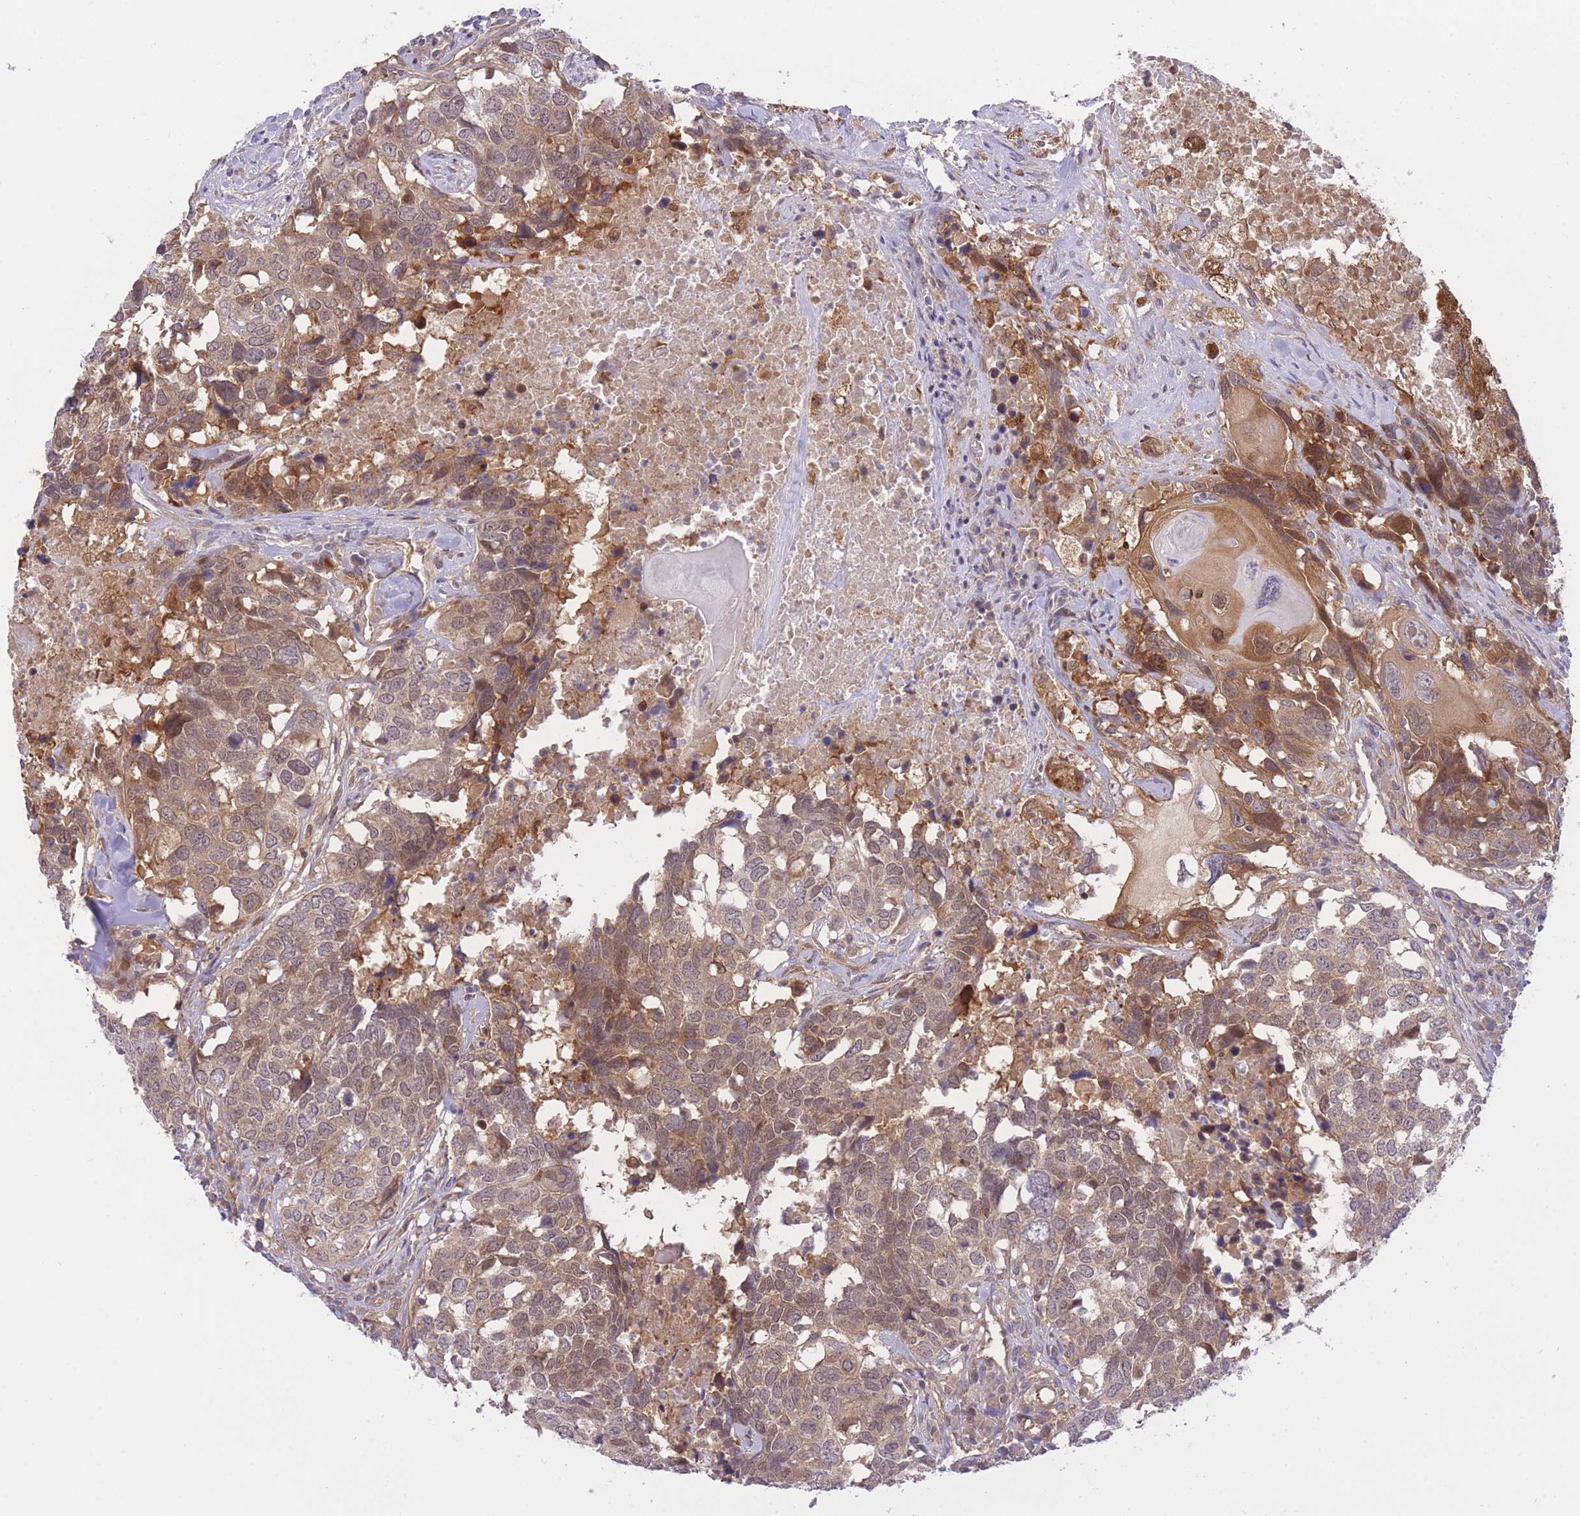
{"staining": {"intensity": "moderate", "quantity": ">75%", "location": "cytoplasmic/membranous,nuclear"}, "tissue": "head and neck cancer", "cell_type": "Tumor cells", "image_type": "cancer", "snomed": [{"axis": "morphology", "description": "Squamous cell carcinoma, NOS"}, {"axis": "topography", "description": "Head-Neck"}], "caption": "High-power microscopy captured an immunohistochemistry (IHC) image of head and neck cancer, revealing moderate cytoplasmic/membranous and nuclear staining in about >75% of tumor cells.", "gene": "PREP", "patient": {"sex": "male", "age": 66}}